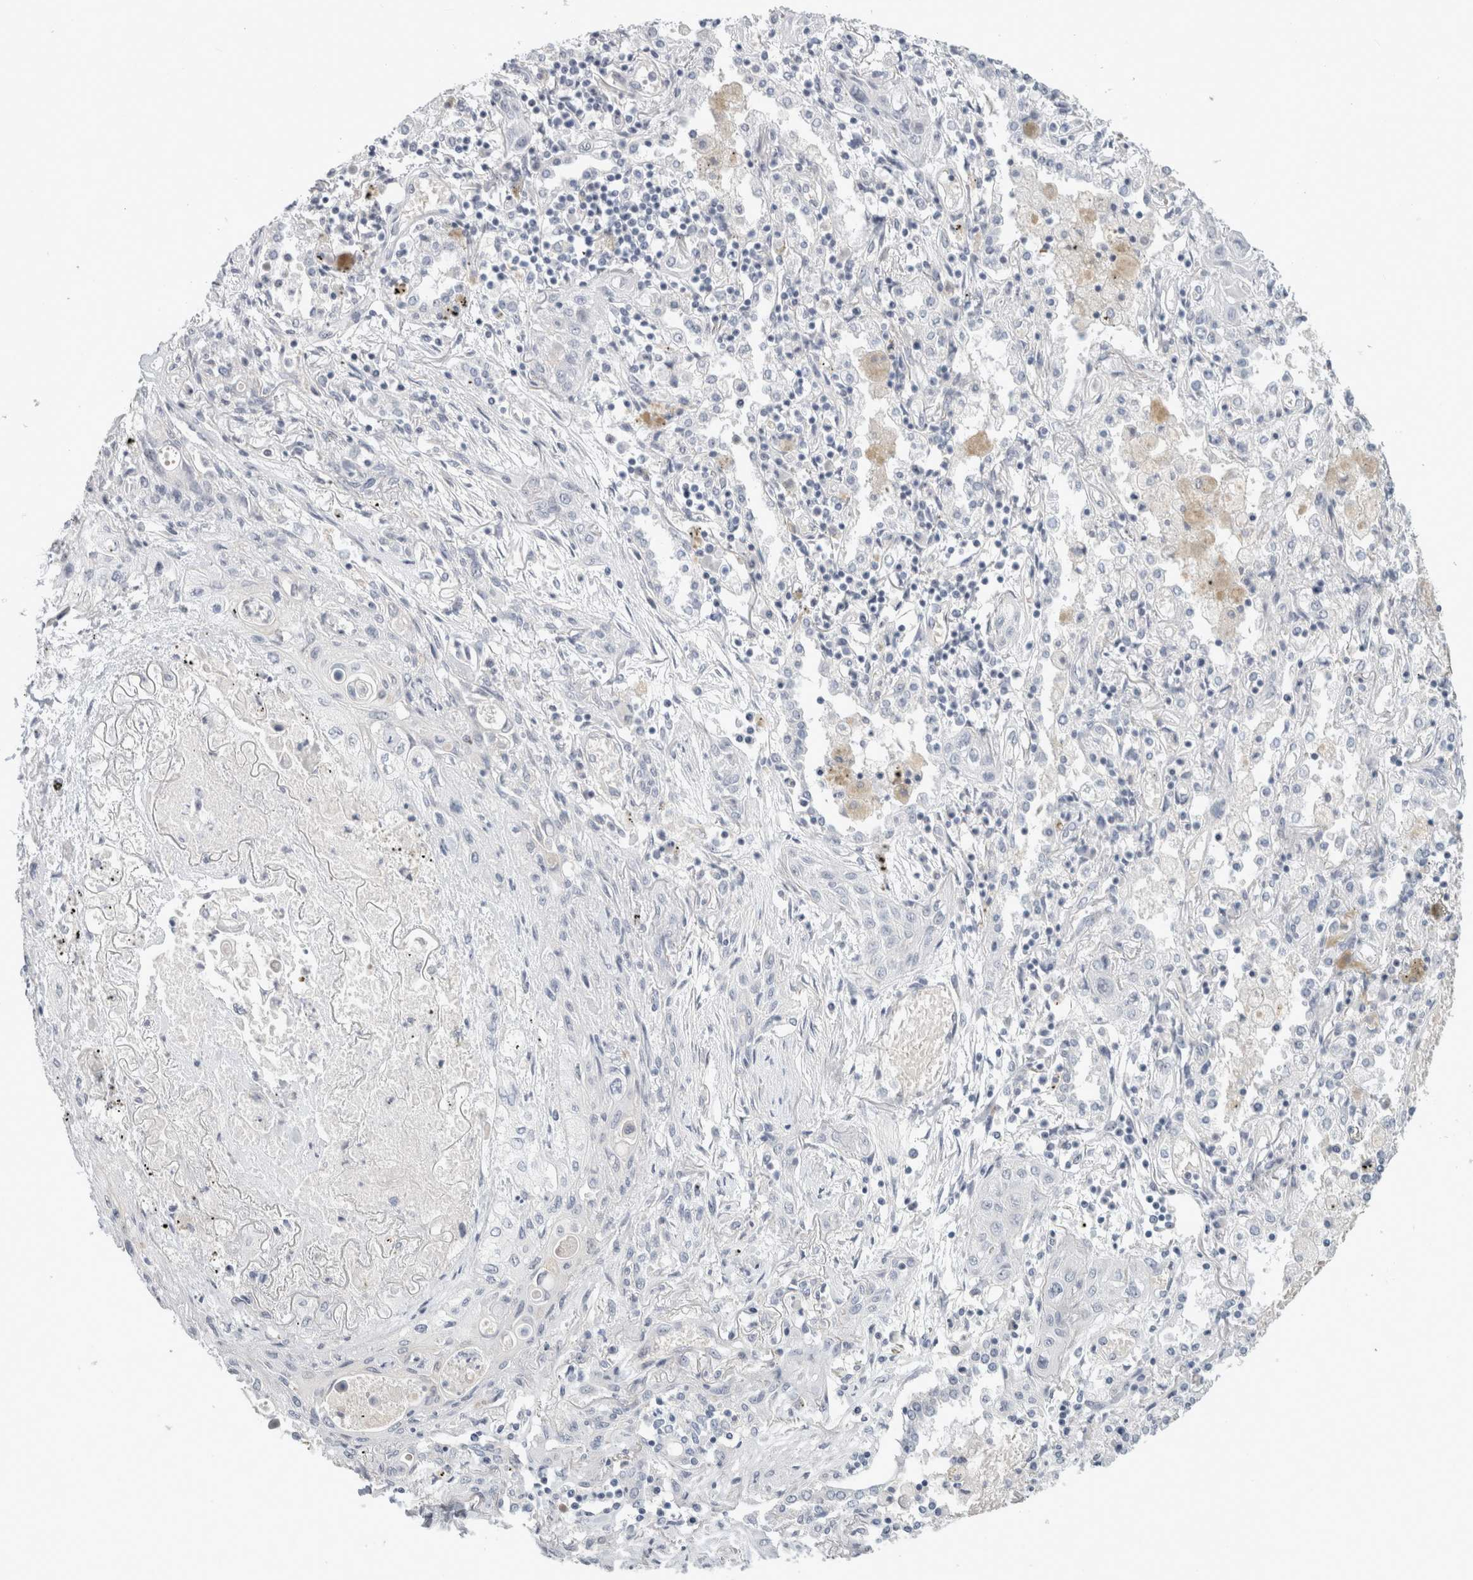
{"staining": {"intensity": "negative", "quantity": "none", "location": "none"}, "tissue": "lung cancer", "cell_type": "Tumor cells", "image_type": "cancer", "snomed": [{"axis": "morphology", "description": "Squamous cell carcinoma, NOS"}, {"axis": "topography", "description": "Lung"}], "caption": "Immunohistochemistry micrograph of human lung cancer stained for a protein (brown), which exhibits no expression in tumor cells.", "gene": "FMR1NB", "patient": {"sex": "female", "age": 47}}